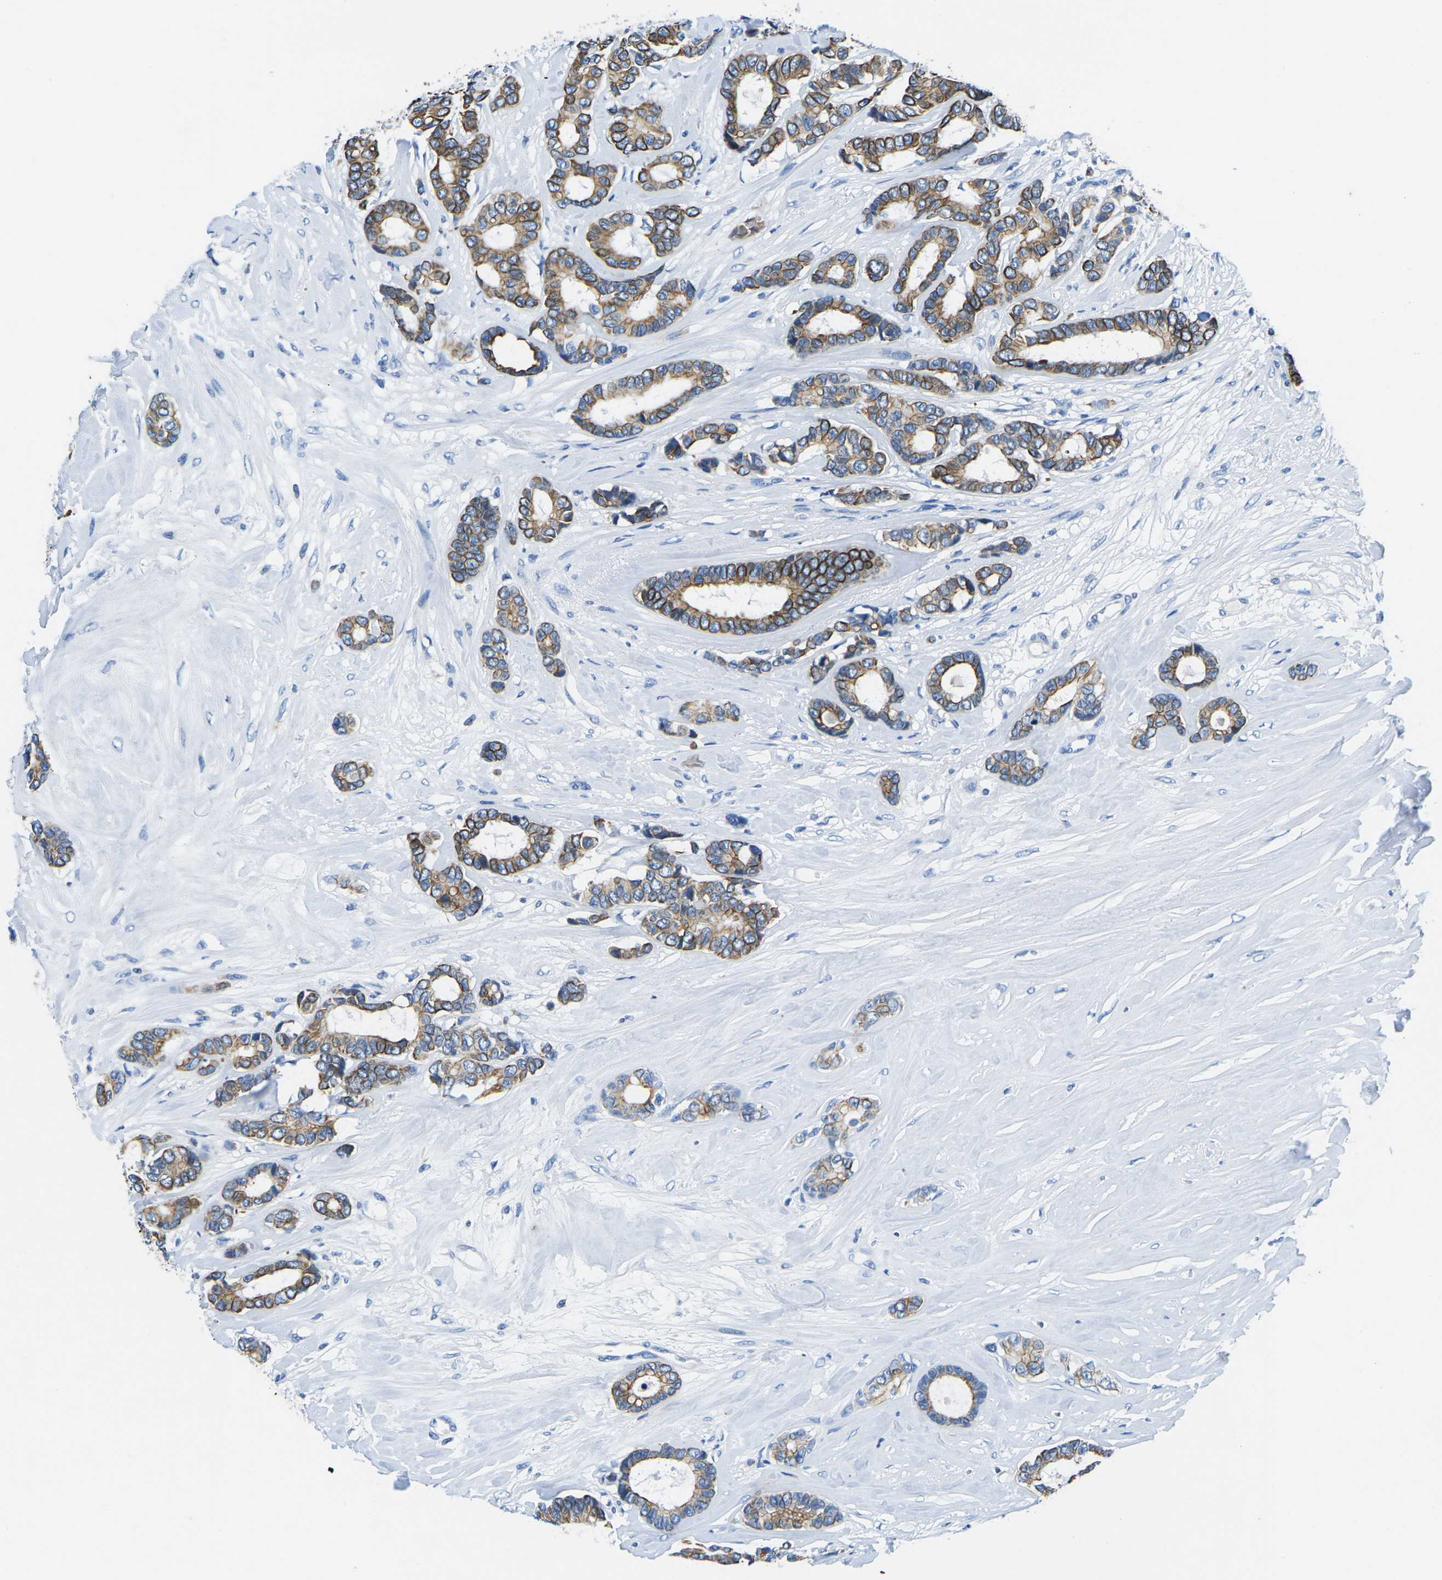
{"staining": {"intensity": "strong", "quantity": ">75%", "location": "cytoplasmic/membranous"}, "tissue": "breast cancer", "cell_type": "Tumor cells", "image_type": "cancer", "snomed": [{"axis": "morphology", "description": "Duct carcinoma"}, {"axis": "topography", "description": "Breast"}], "caption": "Immunohistochemical staining of breast cancer (invasive ductal carcinoma) reveals high levels of strong cytoplasmic/membranous protein positivity in approximately >75% of tumor cells.", "gene": "TM6SF1", "patient": {"sex": "female", "age": 87}}